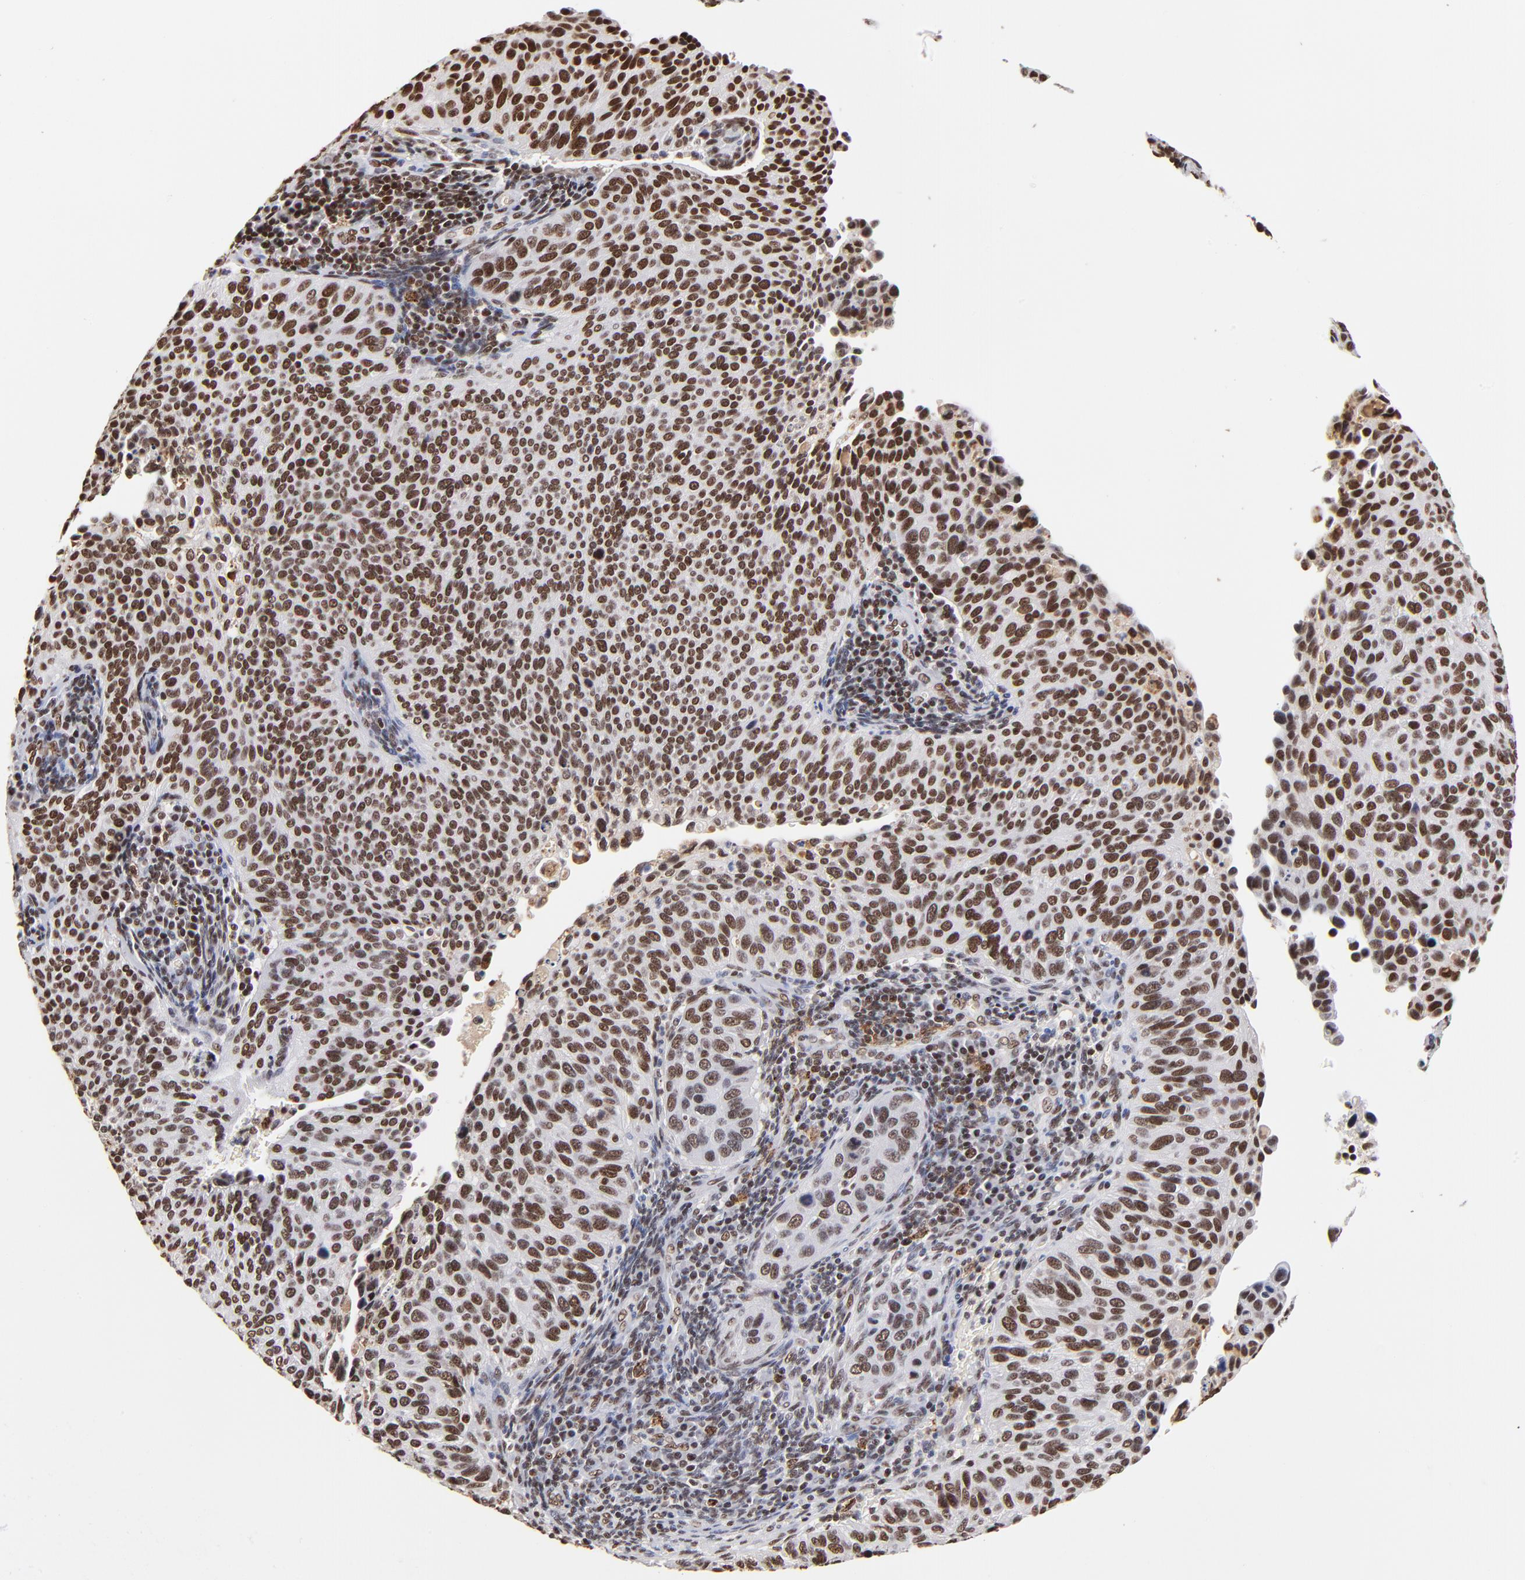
{"staining": {"intensity": "strong", "quantity": ">75%", "location": "nuclear"}, "tissue": "cervical cancer", "cell_type": "Tumor cells", "image_type": "cancer", "snomed": [{"axis": "morphology", "description": "Adenocarcinoma, NOS"}, {"axis": "topography", "description": "Cervix"}], "caption": "This image reveals IHC staining of human cervical adenocarcinoma, with high strong nuclear expression in approximately >75% of tumor cells.", "gene": "ZNF146", "patient": {"sex": "female", "age": 29}}